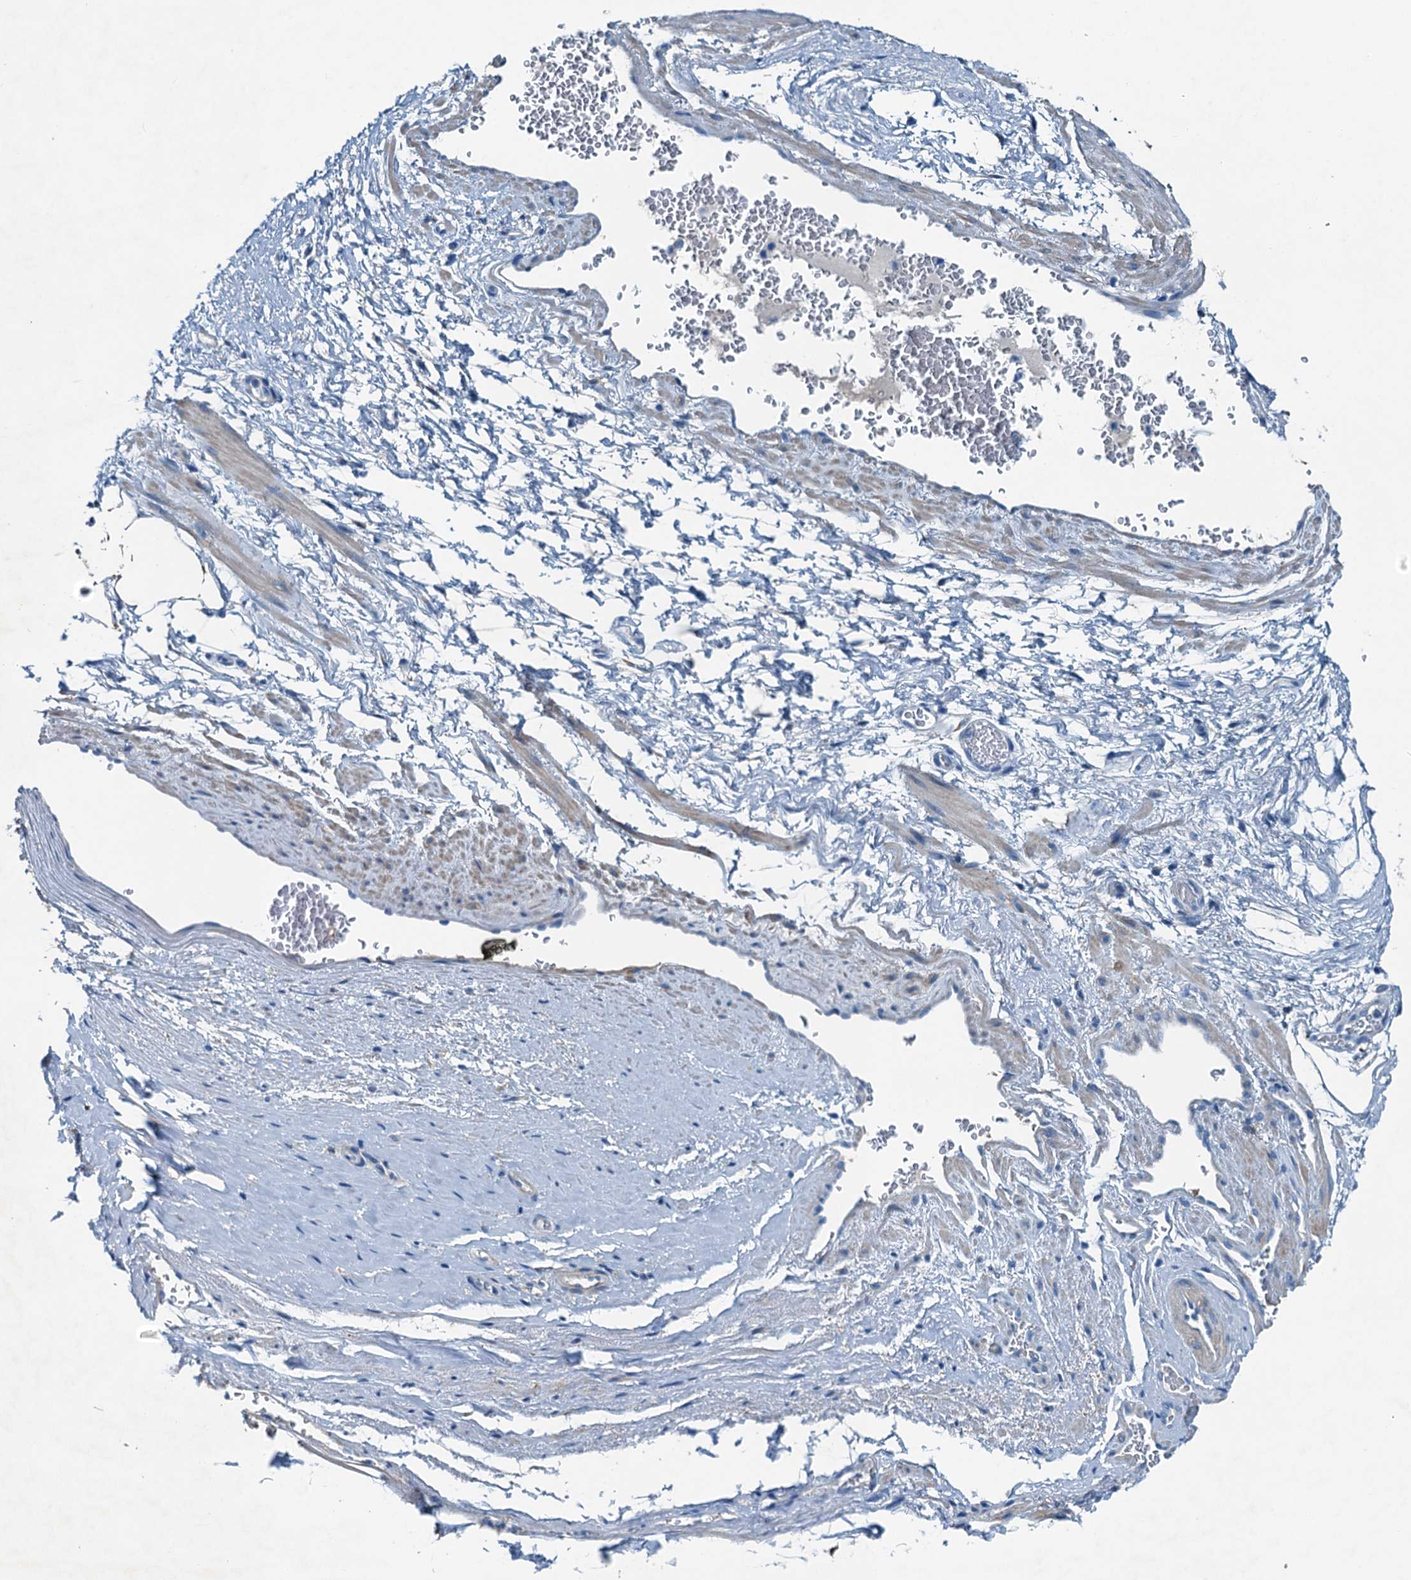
{"staining": {"intensity": "negative", "quantity": "none", "location": "none"}, "tissue": "adipose tissue", "cell_type": "Adipocytes", "image_type": "normal", "snomed": [{"axis": "morphology", "description": "Normal tissue, NOS"}, {"axis": "morphology", "description": "Adenocarcinoma, Low grade"}, {"axis": "topography", "description": "Prostate"}, {"axis": "topography", "description": "Peripheral nerve tissue"}], "caption": "Immunohistochemistry histopathology image of benign human adipose tissue stained for a protein (brown), which shows no staining in adipocytes. (DAB (3,3'-diaminobenzidine) immunohistochemistry (IHC), high magnification).", "gene": "RAB3IL1", "patient": {"sex": "male", "age": 63}}